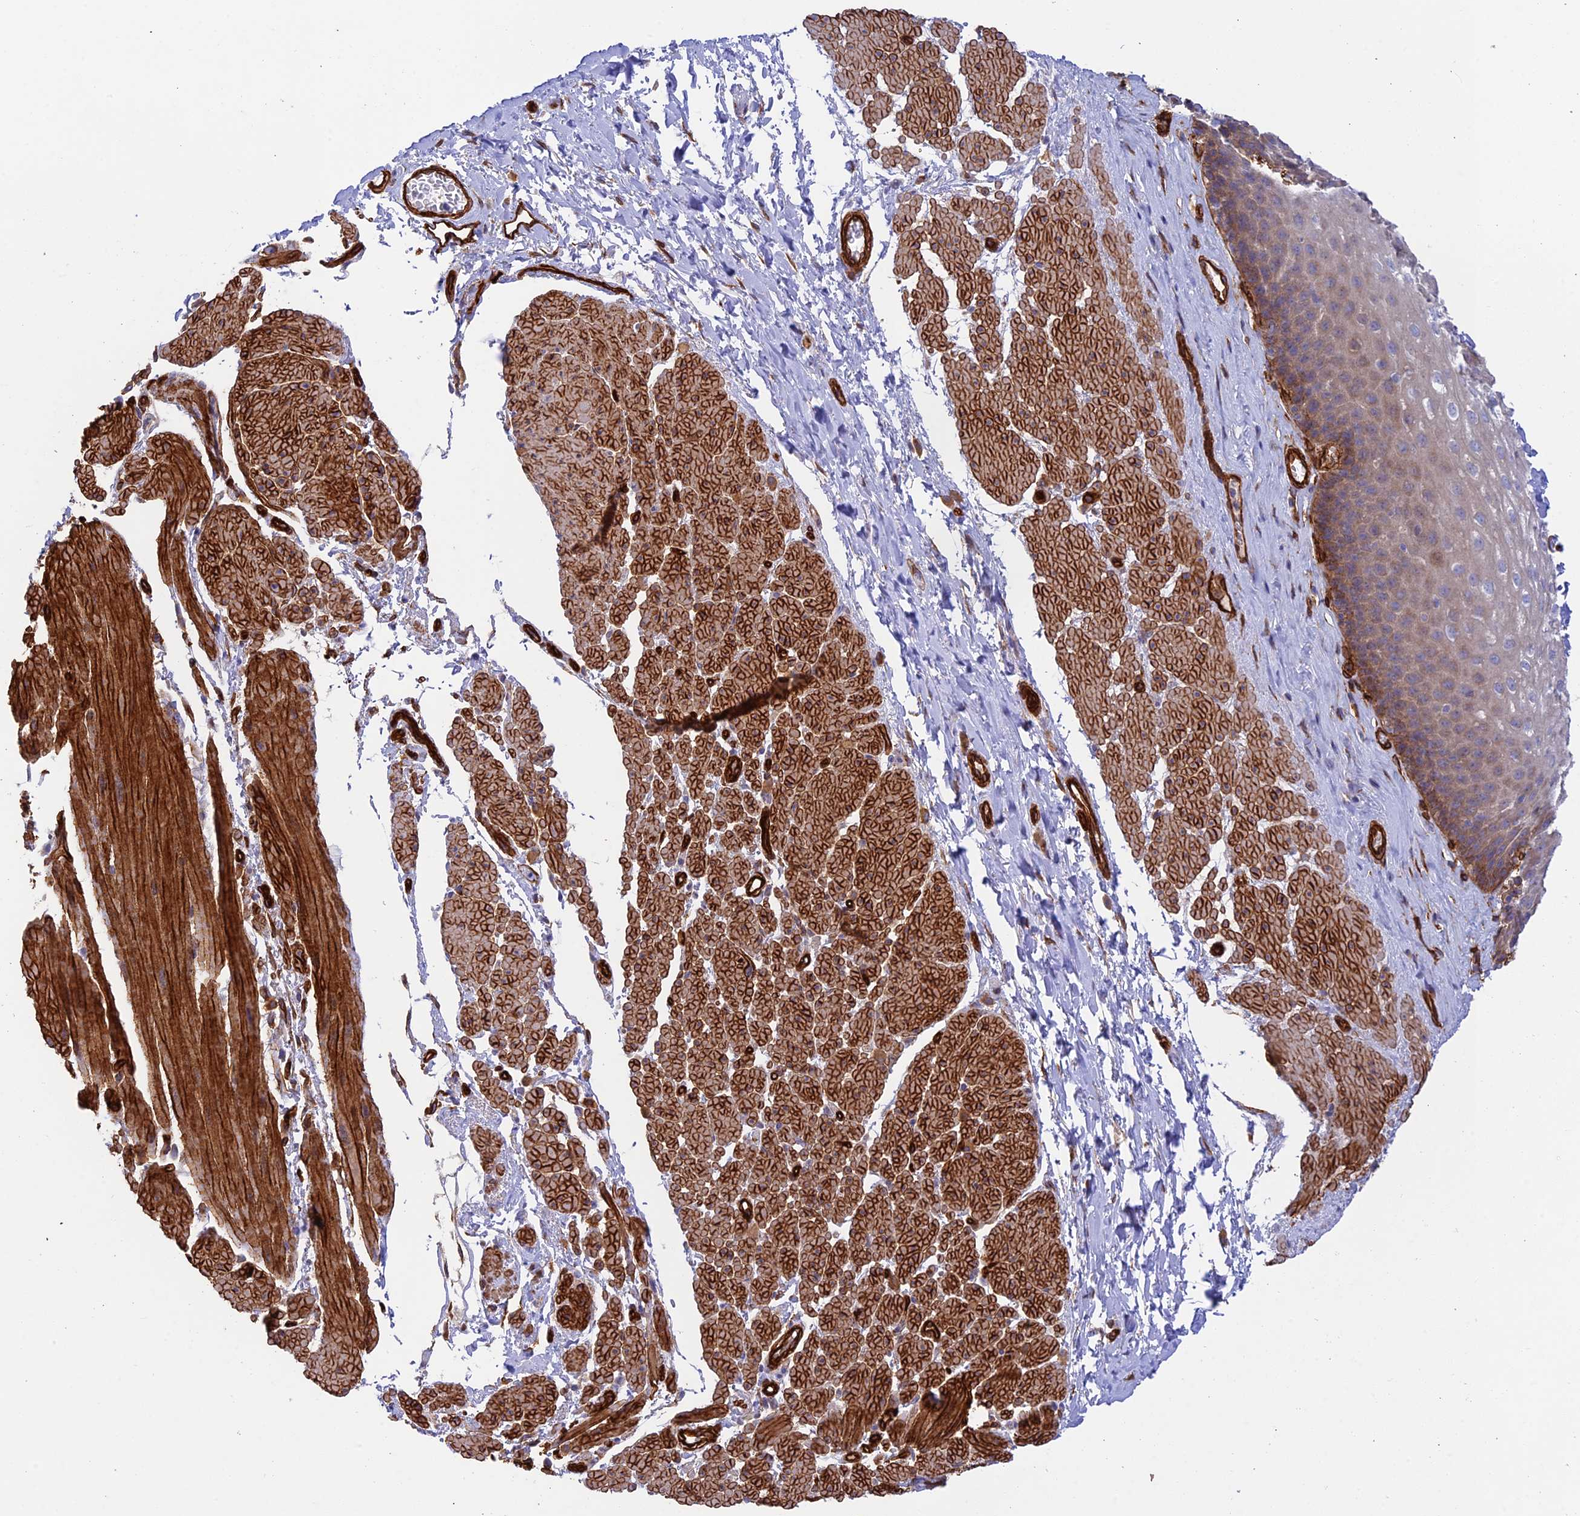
{"staining": {"intensity": "moderate", "quantity": "25%-75%", "location": "cytoplasmic/membranous"}, "tissue": "esophagus", "cell_type": "Squamous epithelial cells", "image_type": "normal", "snomed": [{"axis": "morphology", "description": "Normal tissue, NOS"}, {"axis": "topography", "description": "Esophagus"}], "caption": "Protein analysis of normal esophagus exhibits moderate cytoplasmic/membranous positivity in about 25%-75% of squamous epithelial cells.", "gene": "MYO9A", "patient": {"sex": "female", "age": 66}}